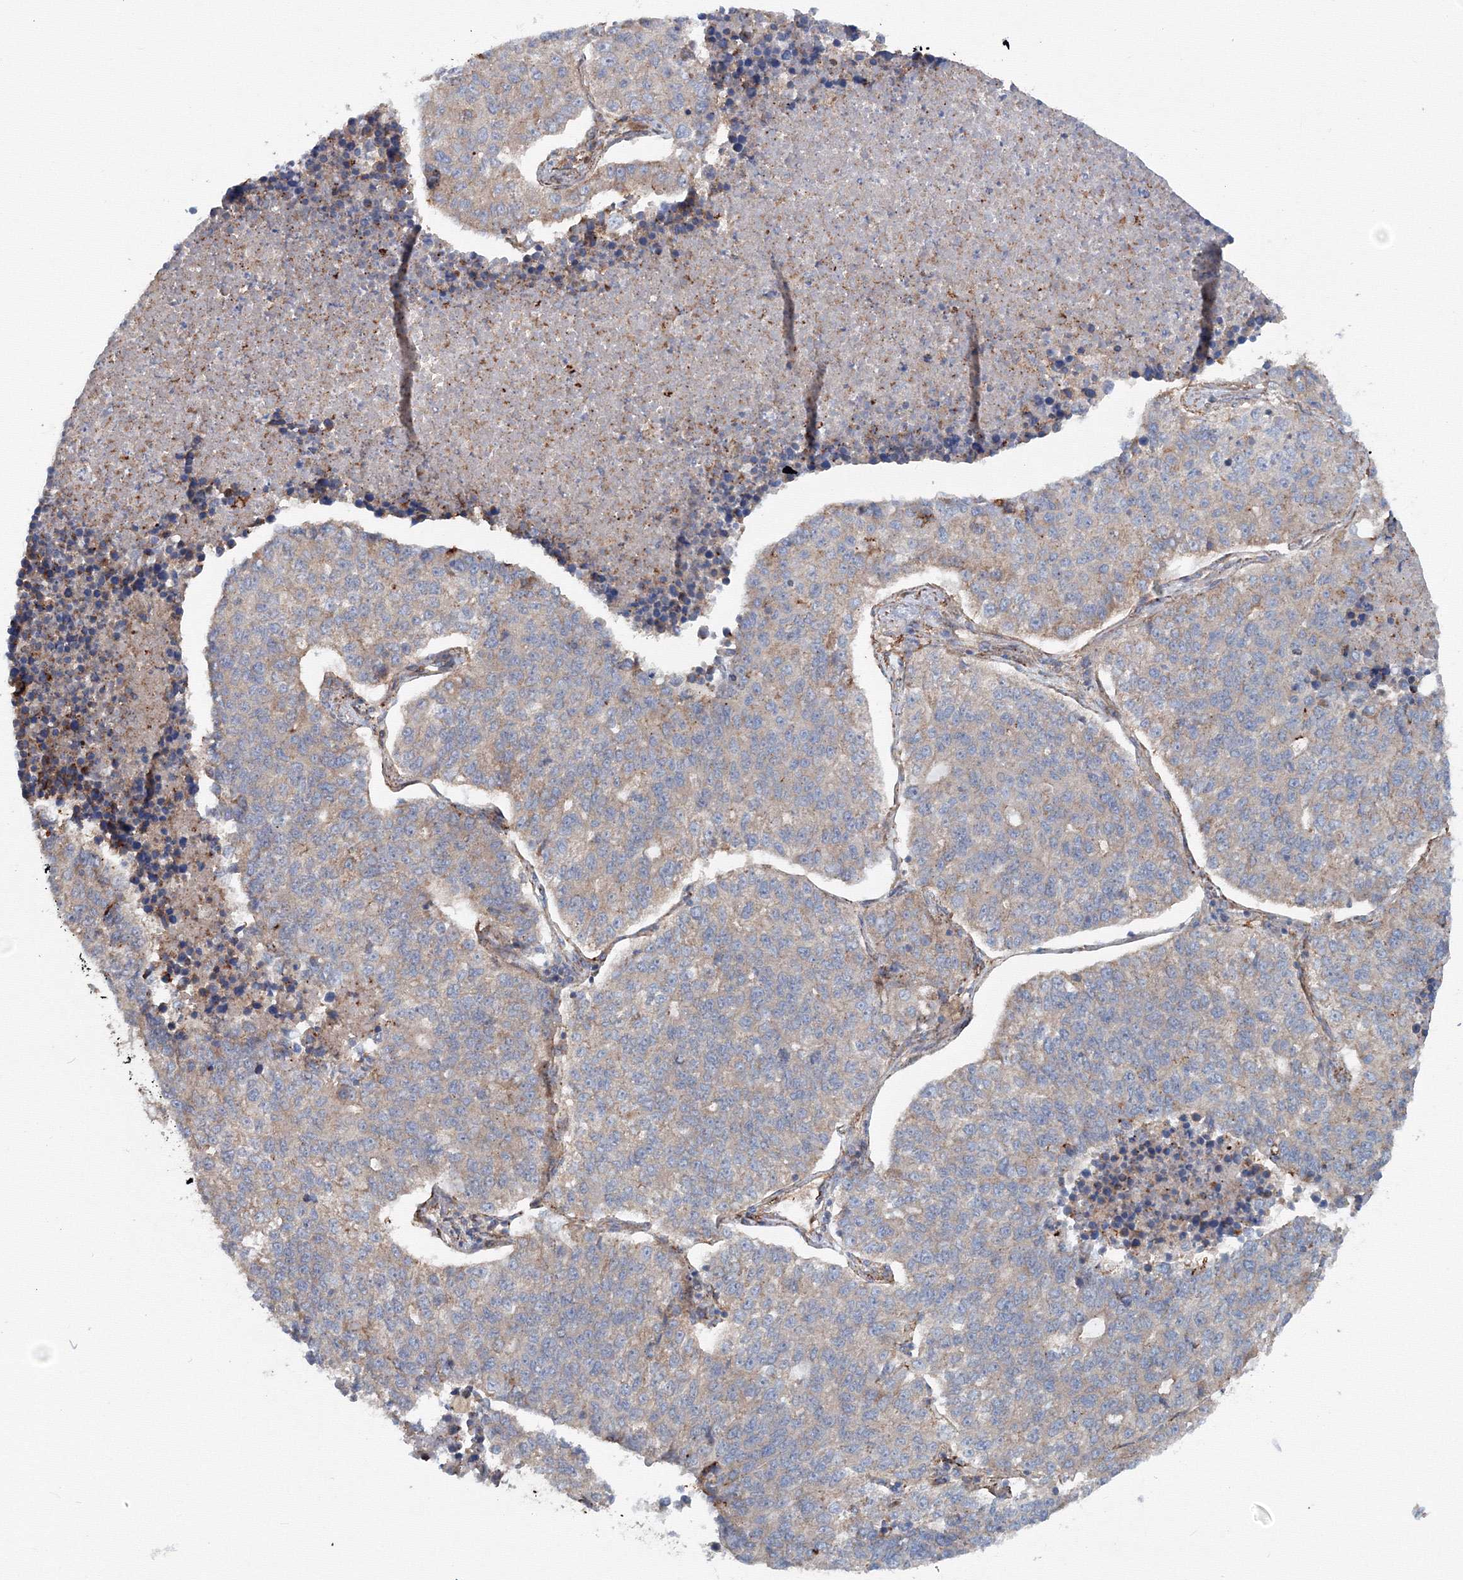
{"staining": {"intensity": "weak", "quantity": "<25%", "location": "cytoplasmic/membranous"}, "tissue": "lung cancer", "cell_type": "Tumor cells", "image_type": "cancer", "snomed": [{"axis": "morphology", "description": "Adenocarcinoma, NOS"}, {"axis": "topography", "description": "Lung"}], "caption": "A photomicrograph of adenocarcinoma (lung) stained for a protein exhibits no brown staining in tumor cells.", "gene": "EXOC1", "patient": {"sex": "male", "age": 49}}